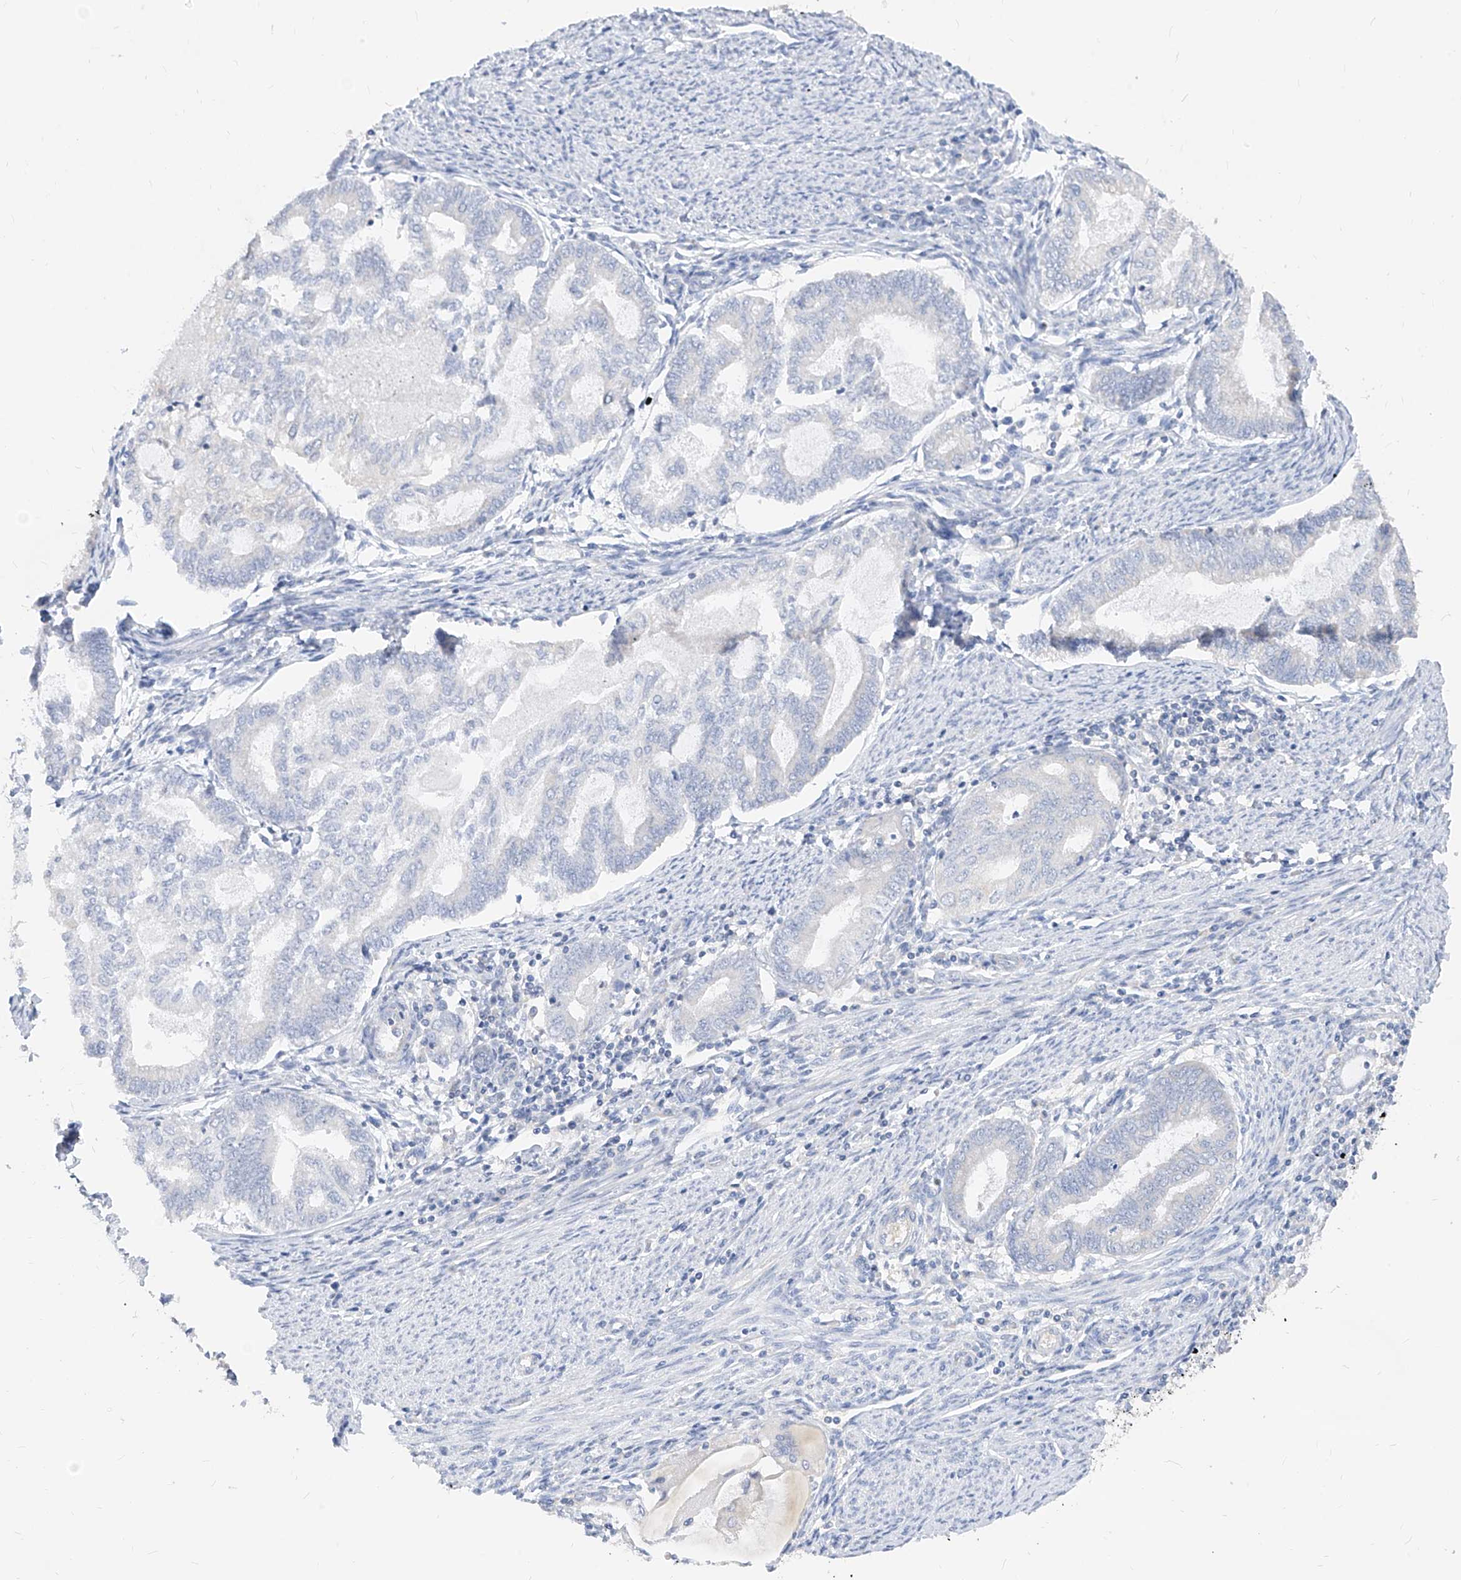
{"staining": {"intensity": "negative", "quantity": "none", "location": "none"}, "tissue": "endometrial cancer", "cell_type": "Tumor cells", "image_type": "cancer", "snomed": [{"axis": "morphology", "description": "Adenocarcinoma, NOS"}, {"axis": "topography", "description": "Endometrium"}], "caption": "Immunohistochemistry micrograph of neoplastic tissue: human endometrial cancer stained with DAB (3,3'-diaminobenzidine) shows no significant protein staining in tumor cells. (DAB (3,3'-diaminobenzidine) IHC, high magnification).", "gene": "ZZEF1", "patient": {"sex": "female", "age": 79}}